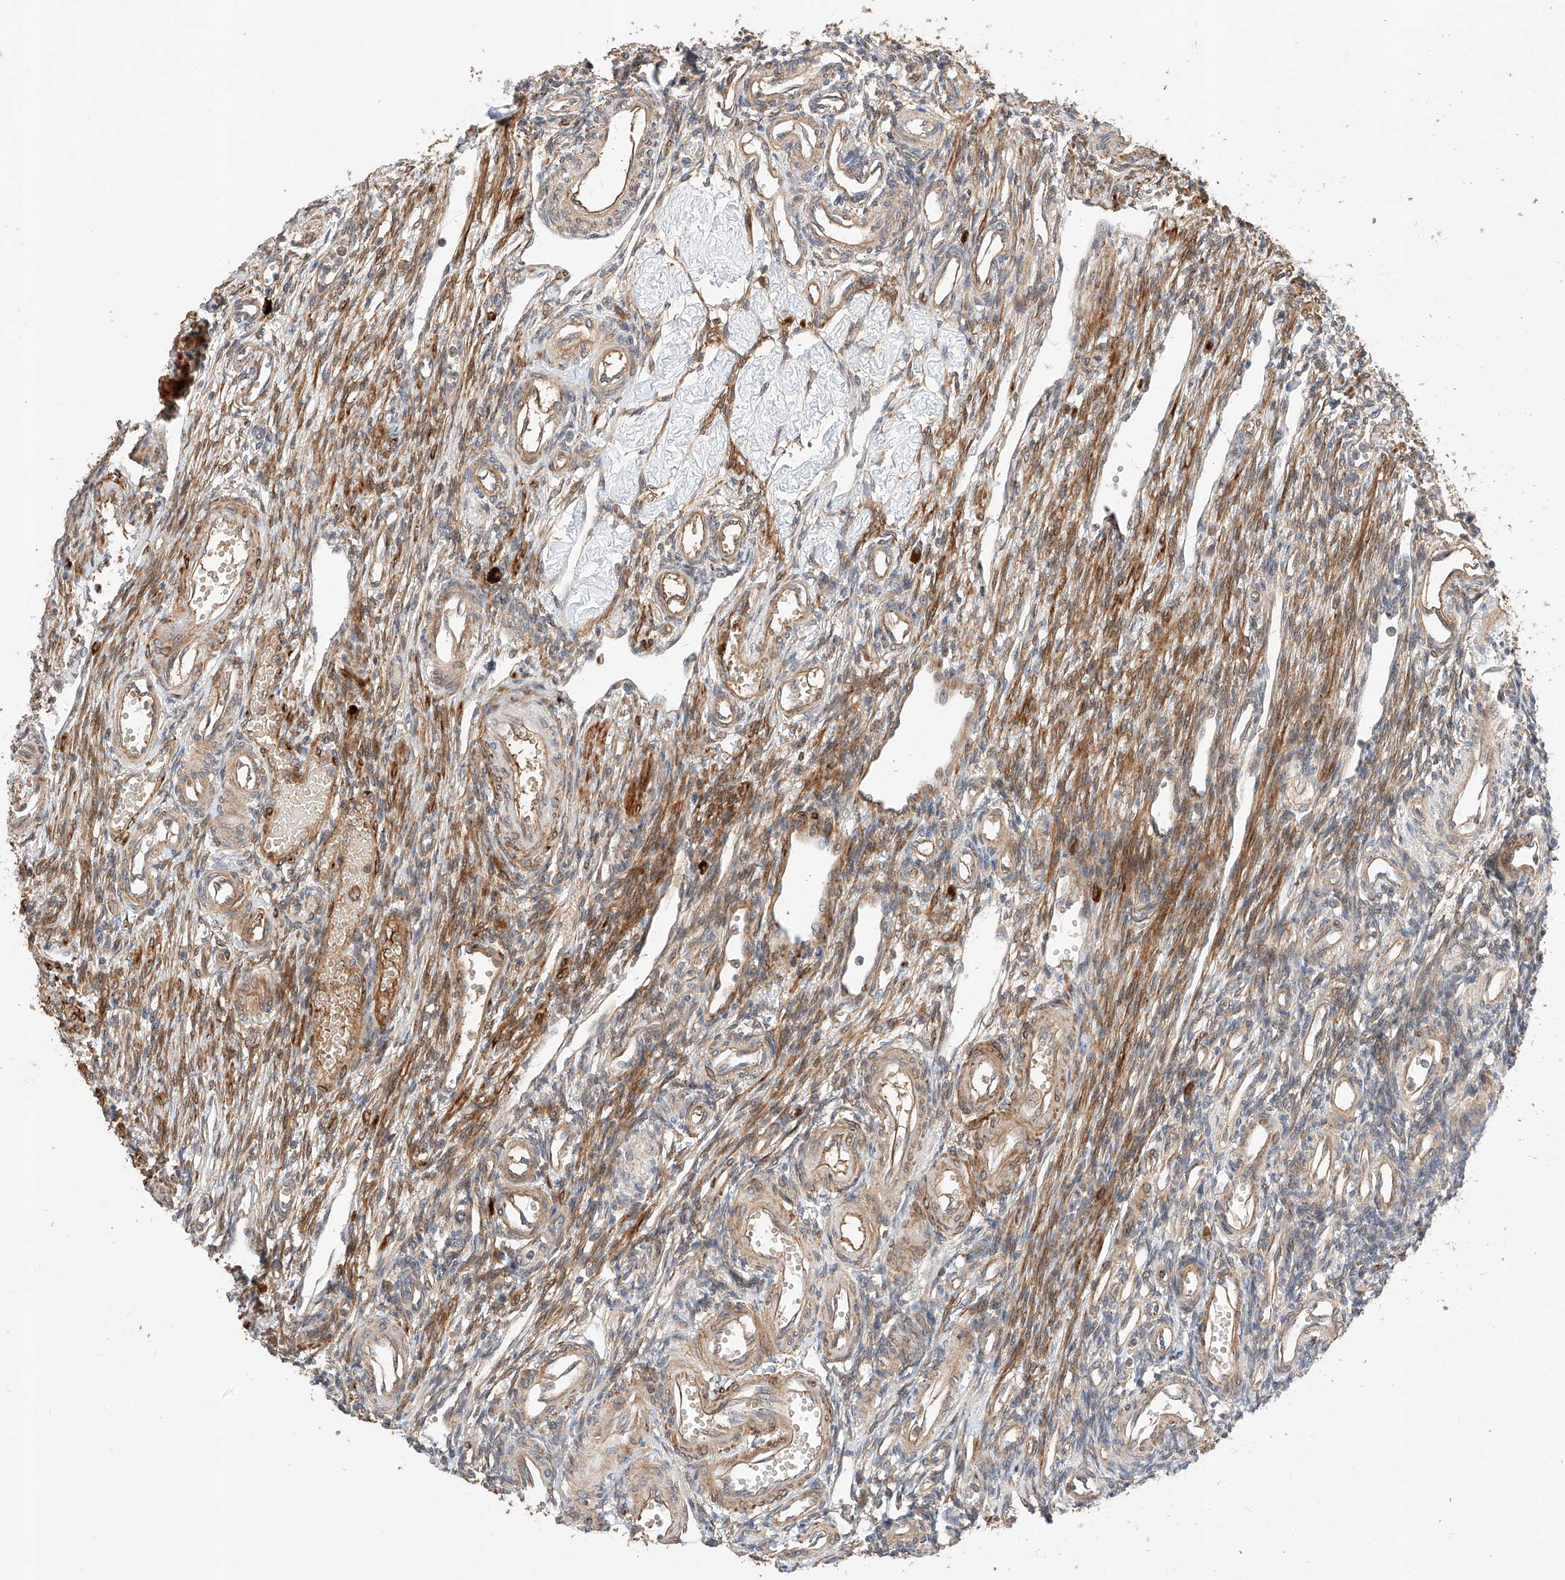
{"staining": {"intensity": "weak", "quantity": "25%-75%", "location": "cytoplasmic/membranous"}, "tissue": "ovary", "cell_type": "Ovarian stroma cells", "image_type": "normal", "snomed": [{"axis": "morphology", "description": "Normal tissue, NOS"}, {"axis": "morphology", "description": "Cyst, NOS"}, {"axis": "topography", "description": "Ovary"}], "caption": "Protein expression analysis of benign ovary reveals weak cytoplasmic/membranous positivity in approximately 25%-75% of ovarian stroma cells. Using DAB (brown) and hematoxylin (blue) stains, captured at high magnification using brightfield microscopy.", "gene": "RAB23", "patient": {"sex": "female", "age": 33}}